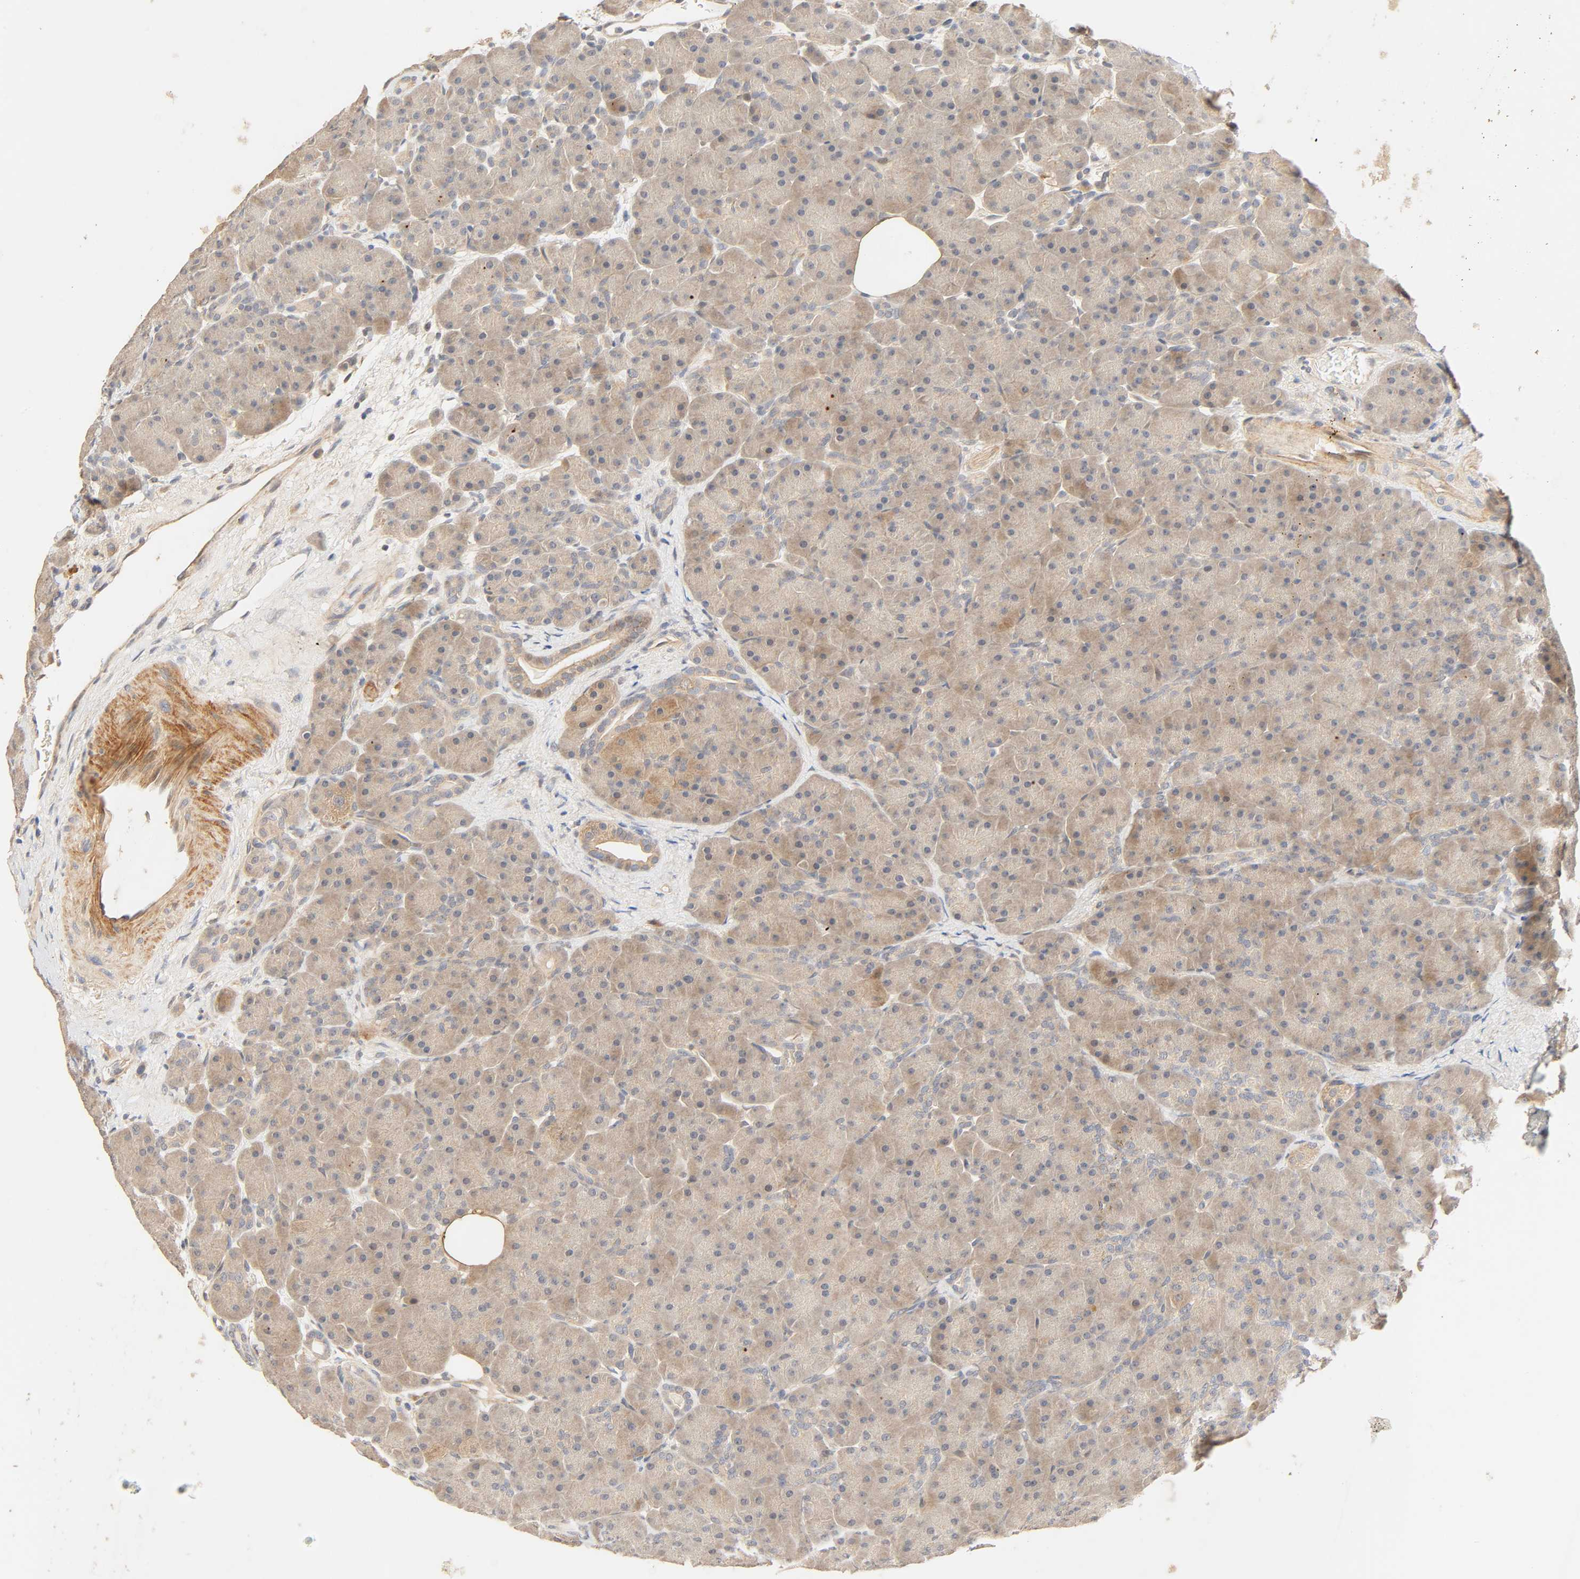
{"staining": {"intensity": "weak", "quantity": "25%-75%", "location": "cytoplasmic/membranous"}, "tissue": "pancreas", "cell_type": "Exocrine glandular cells", "image_type": "normal", "snomed": [{"axis": "morphology", "description": "Normal tissue, NOS"}, {"axis": "topography", "description": "Pancreas"}], "caption": "High-magnification brightfield microscopy of benign pancreas stained with DAB (3,3'-diaminobenzidine) (brown) and counterstained with hematoxylin (blue). exocrine glandular cells exhibit weak cytoplasmic/membranous staining is seen in about25%-75% of cells.", "gene": "CACNA1G", "patient": {"sex": "male", "age": 66}}